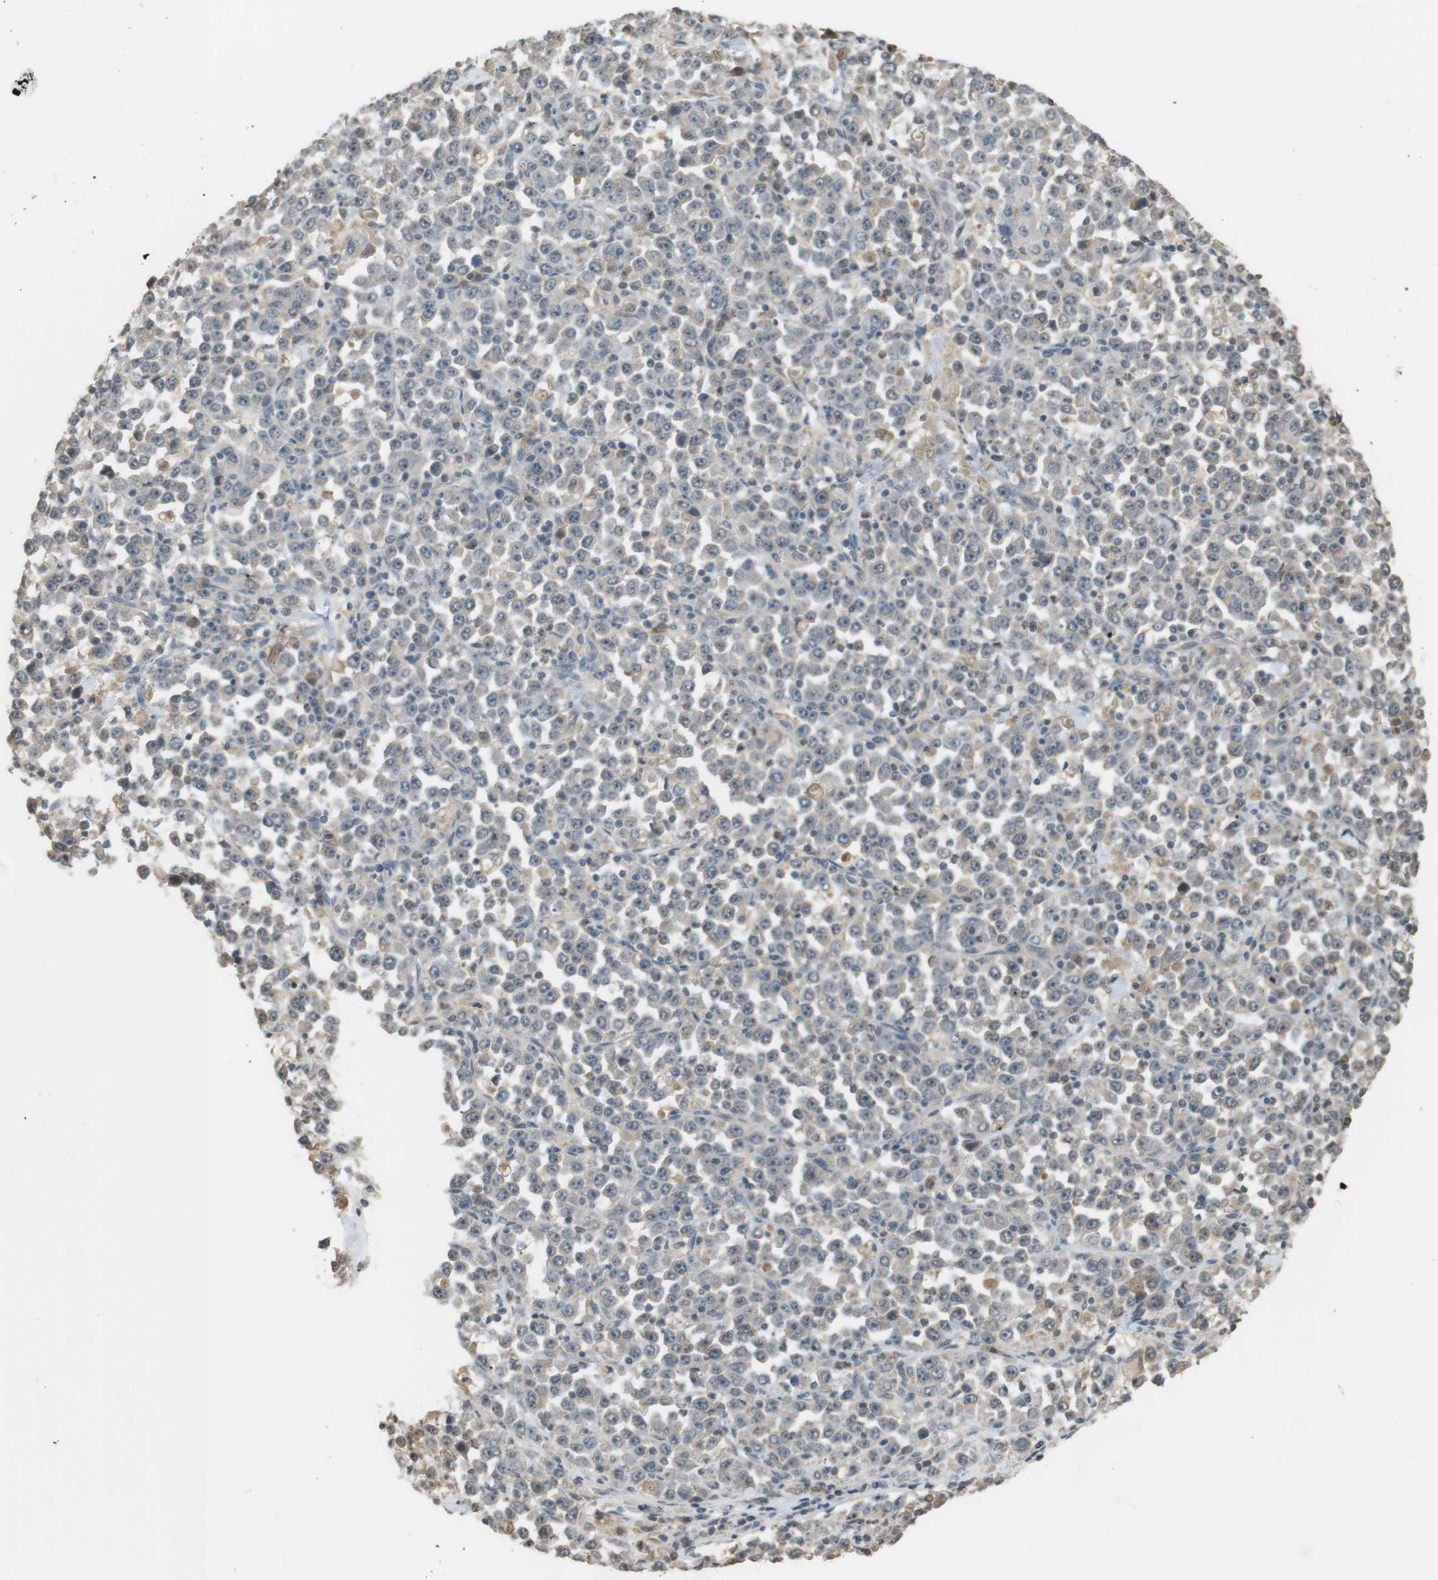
{"staining": {"intensity": "weak", "quantity": "<25%", "location": "cytoplasmic/membranous"}, "tissue": "stomach cancer", "cell_type": "Tumor cells", "image_type": "cancer", "snomed": [{"axis": "morphology", "description": "Normal tissue, NOS"}, {"axis": "morphology", "description": "Adenocarcinoma, NOS"}, {"axis": "topography", "description": "Stomach, upper"}, {"axis": "topography", "description": "Stomach"}], "caption": "Protein analysis of stomach cancer demonstrates no significant staining in tumor cells.", "gene": "SRR", "patient": {"sex": "male", "age": 59}}